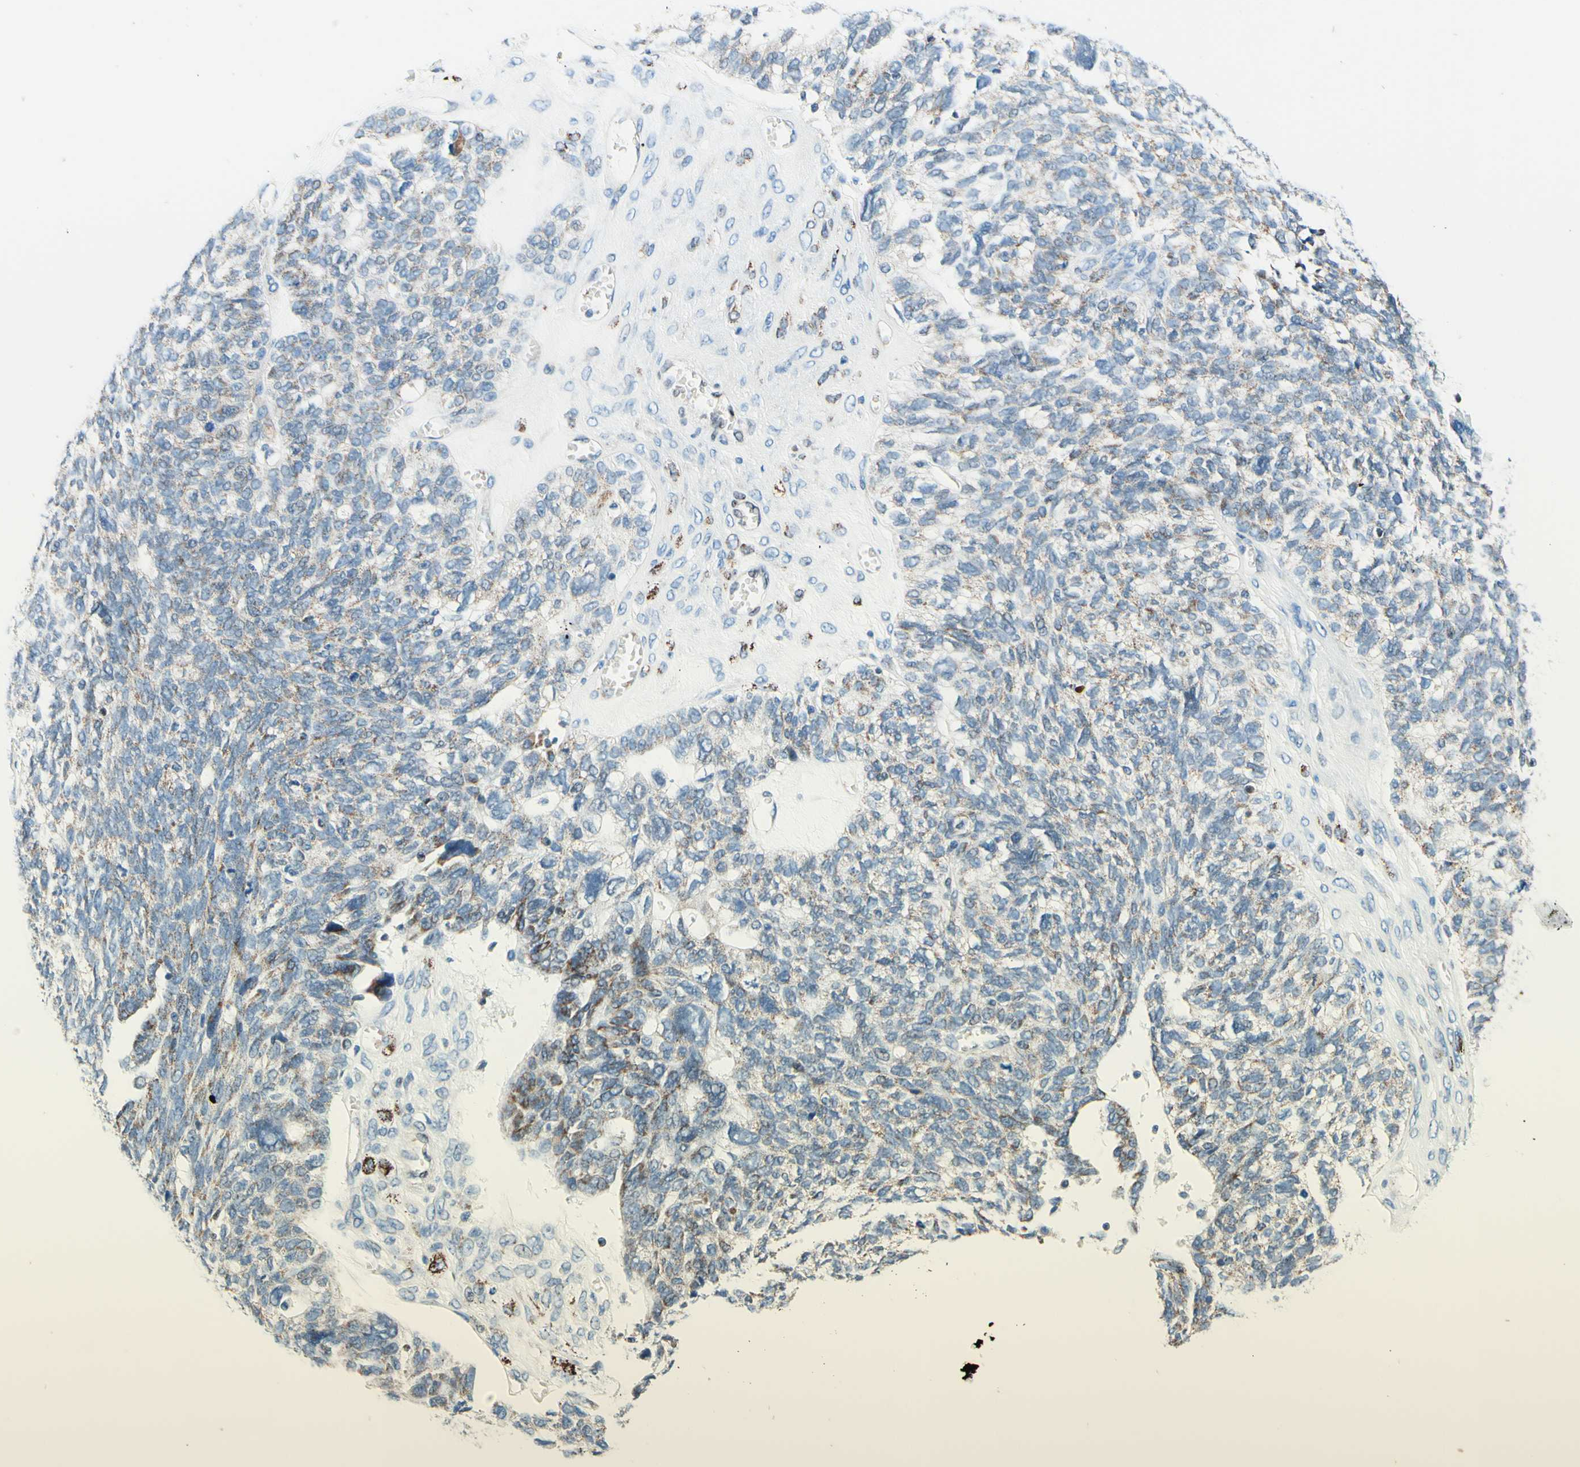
{"staining": {"intensity": "weak", "quantity": "25%-75%", "location": "cytoplasmic/membranous"}, "tissue": "ovarian cancer", "cell_type": "Tumor cells", "image_type": "cancer", "snomed": [{"axis": "morphology", "description": "Cystadenocarcinoma, serous, NOS"}, {"axis": "topography", "description": "Ovary"}], "caption": "The micrograph reveals immunohistochemical staining of ovarian cancer. There is weak cytoplasmic/membranous expression is identified in approximately 25%-75% of tumor cells.", "gene": "CBX7", "patient": {"sex": "female", "age": 79}}